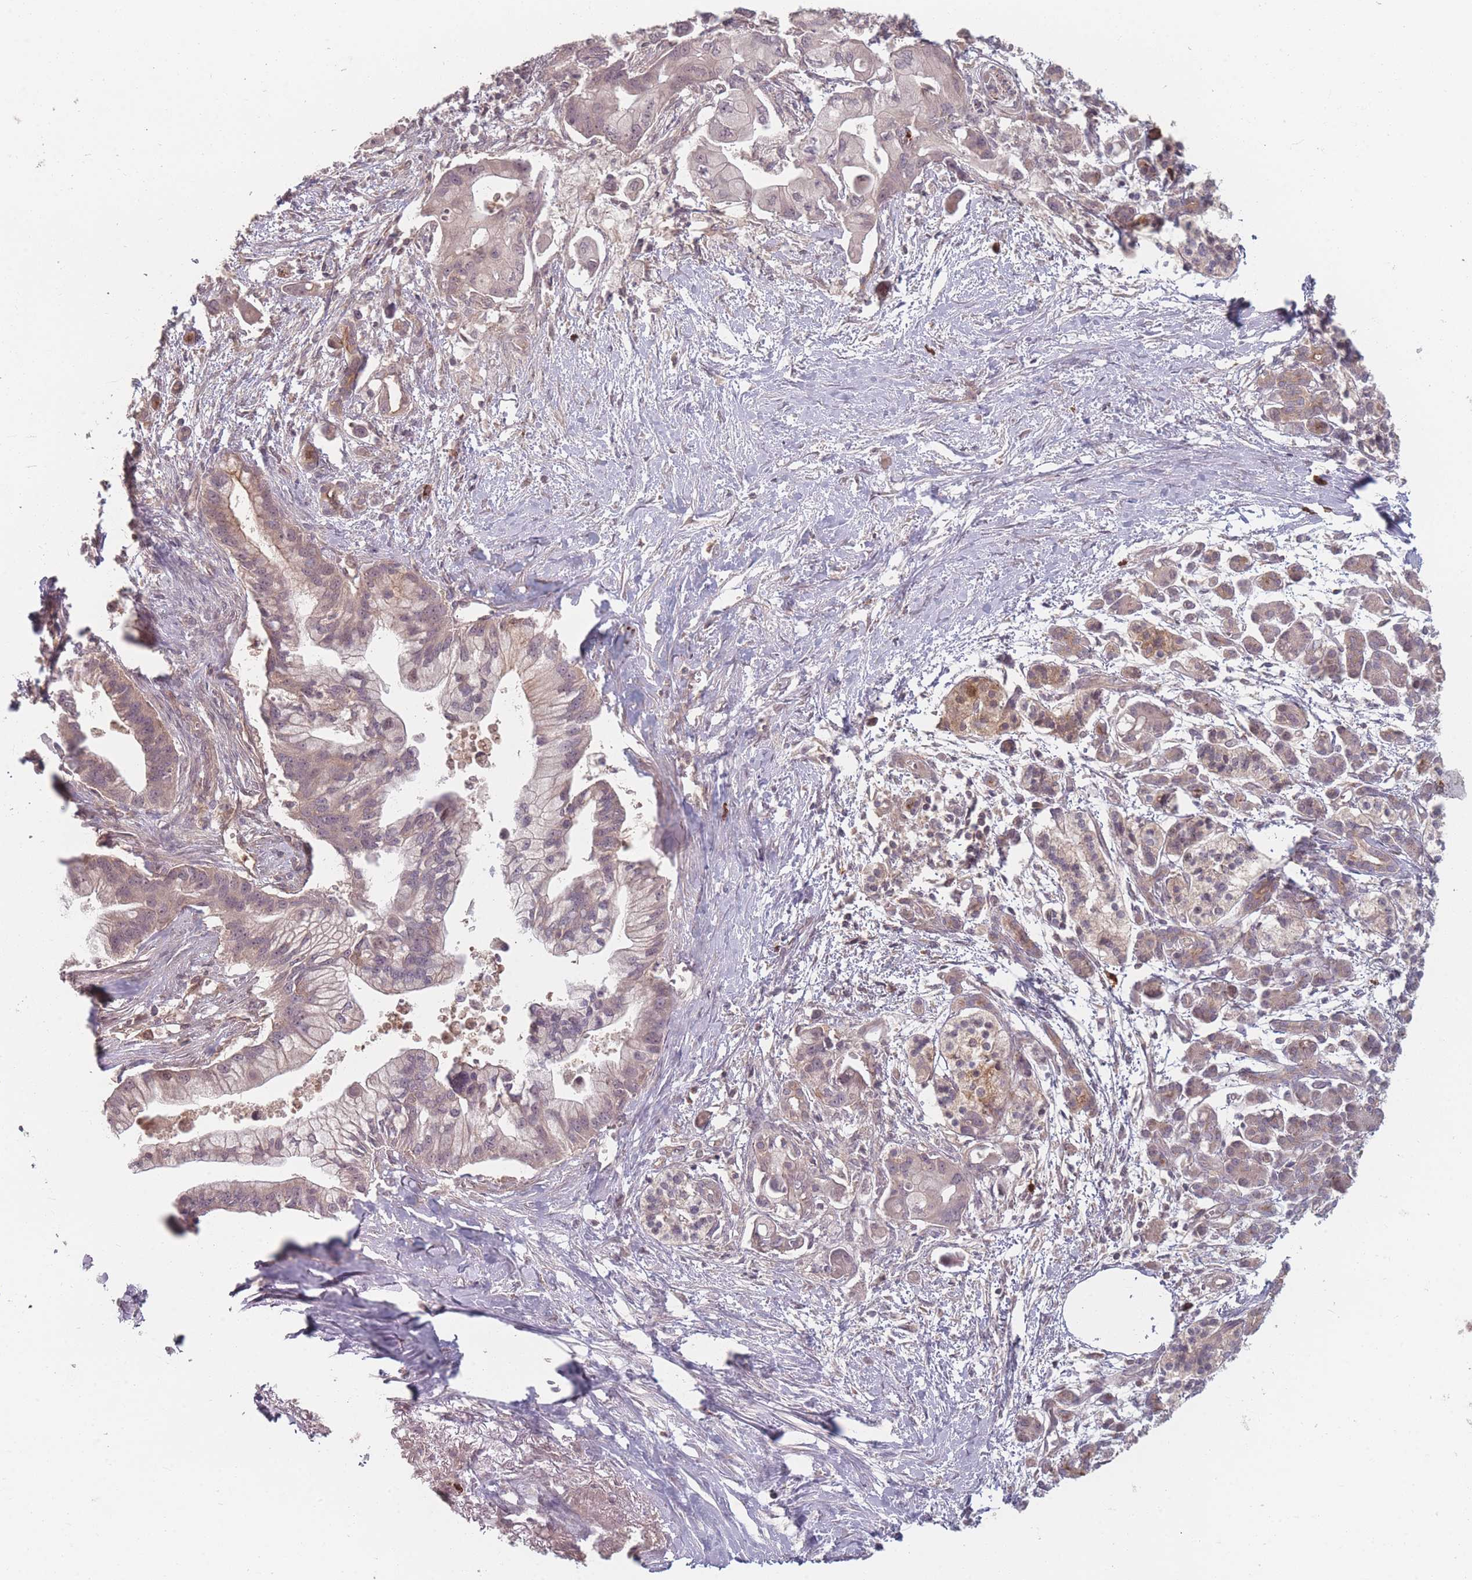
{"staining": {"intensity": "weak", "quantity": "25%-75%", "location": "cytoplasmic/membranous"}, "tissue": "pancreatic cancer", "cell_type": "Tumor cells", "image_type": "cancer", "snomed": [{"axis": "morphology", "description": "Adenocarcinoma, NOS"}, {"axis": "topography", "description": "Pancreas"}], "caption": "Pancreatic cancer was stained to show a protein in brown. There is low levels of weak cytoplasmic/membranous expression in about 25%-75% of tumor cells.", "gene": "HAGH", "patient": {"sex": "male", "age": 68}}